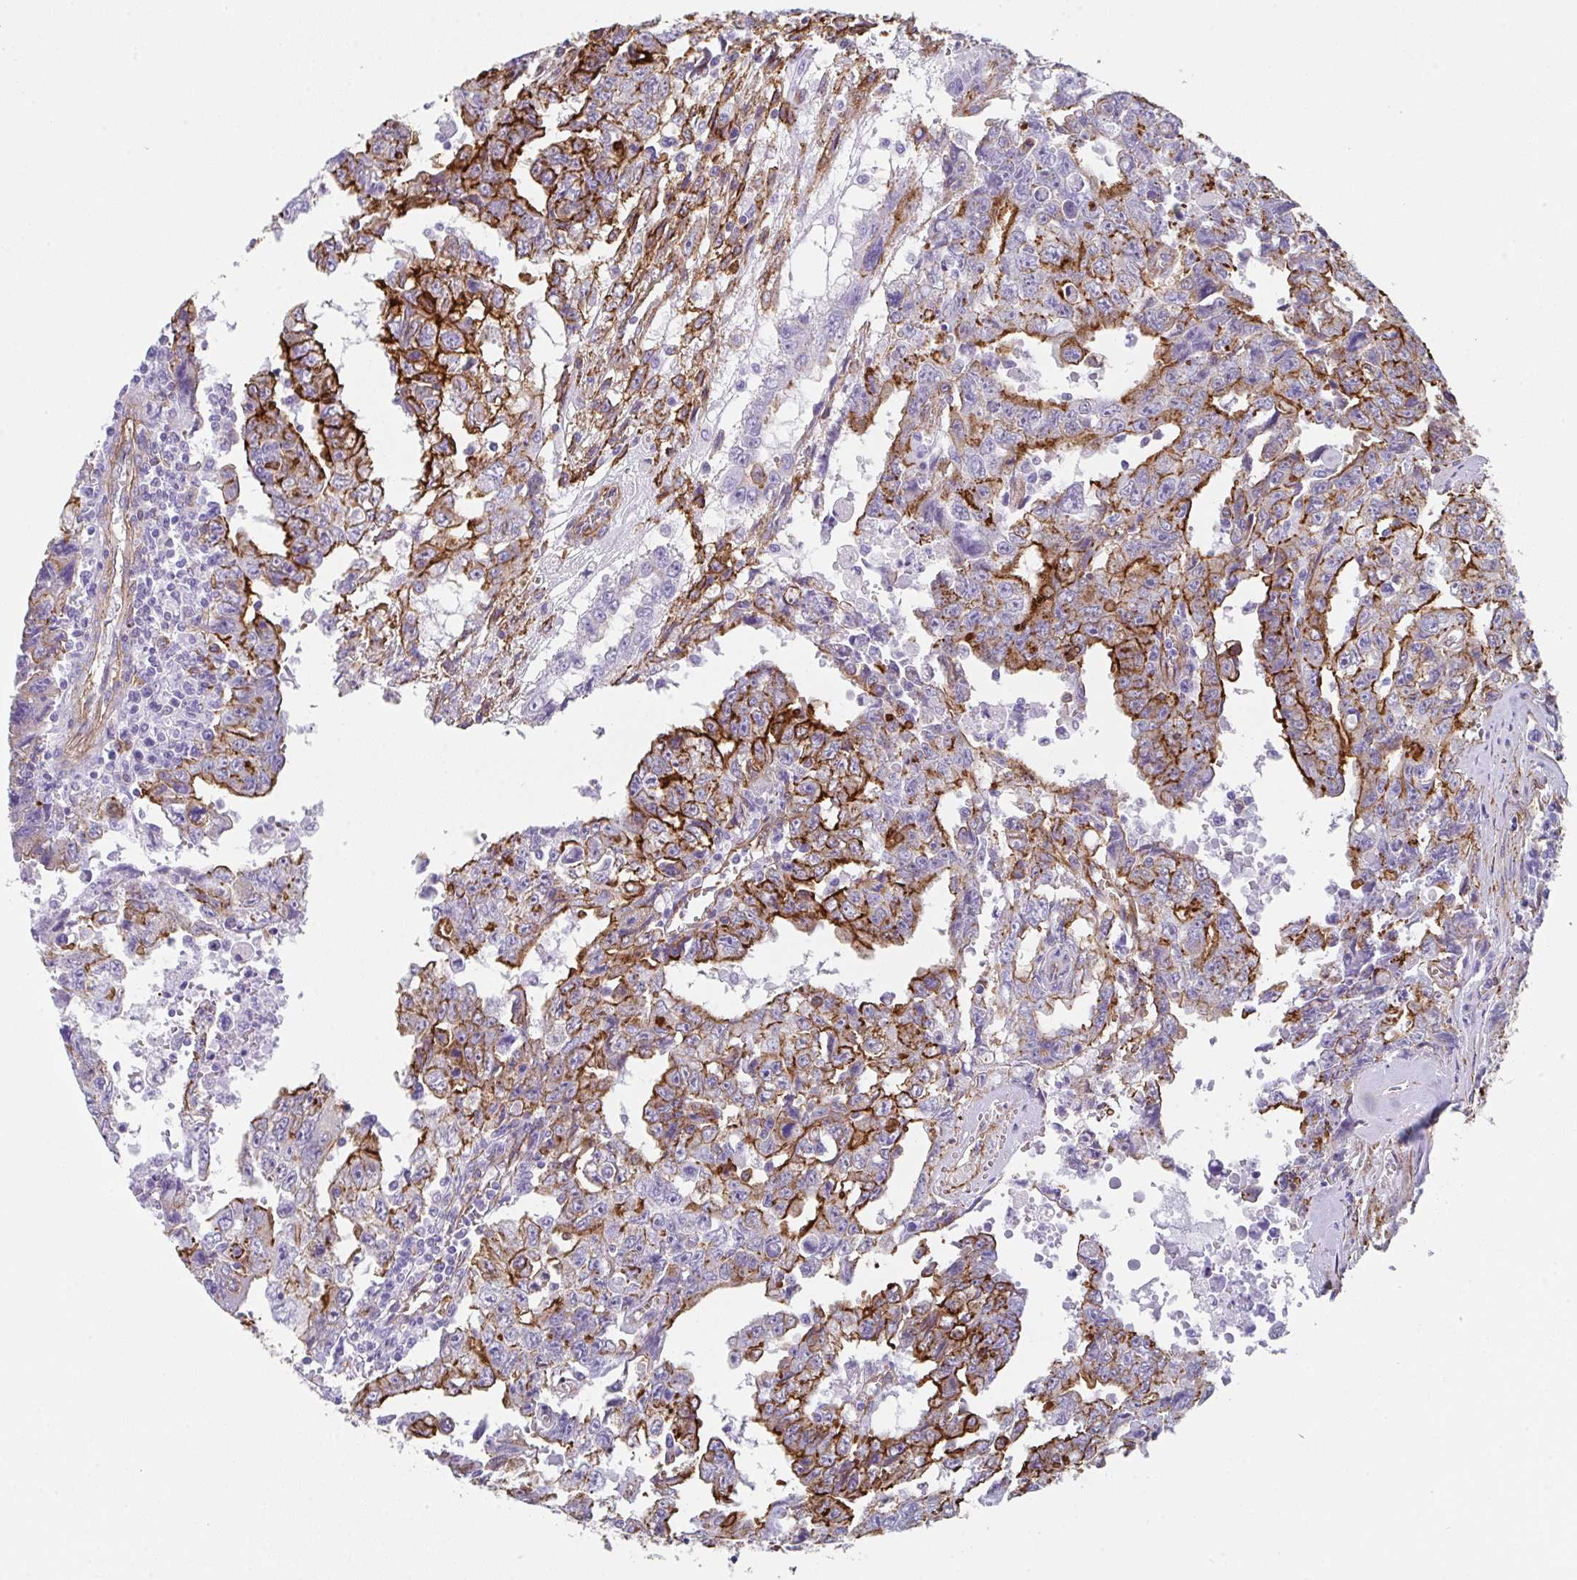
{"staining": {"intensity": "strong", "quantity": "25%-75%", "location": "cytoplasmic/membranous"}, "tissue": "testis cancer", "cell_type": "Tumor cells", "image_type": "cancer", "snomed": [{"axis": "morphology", "description": "Carcinoma, Embryonal, NOS"}, {"axis": "topography", "description": "Testis"}], "caption": "Tumor cells exhibit strong cytoplasmic/membranous staining in about 25%-75% of cells in embryonal carcinoma (testis).", "gene": "DBN1", "patient": {"sex": "male", "age": 24}}